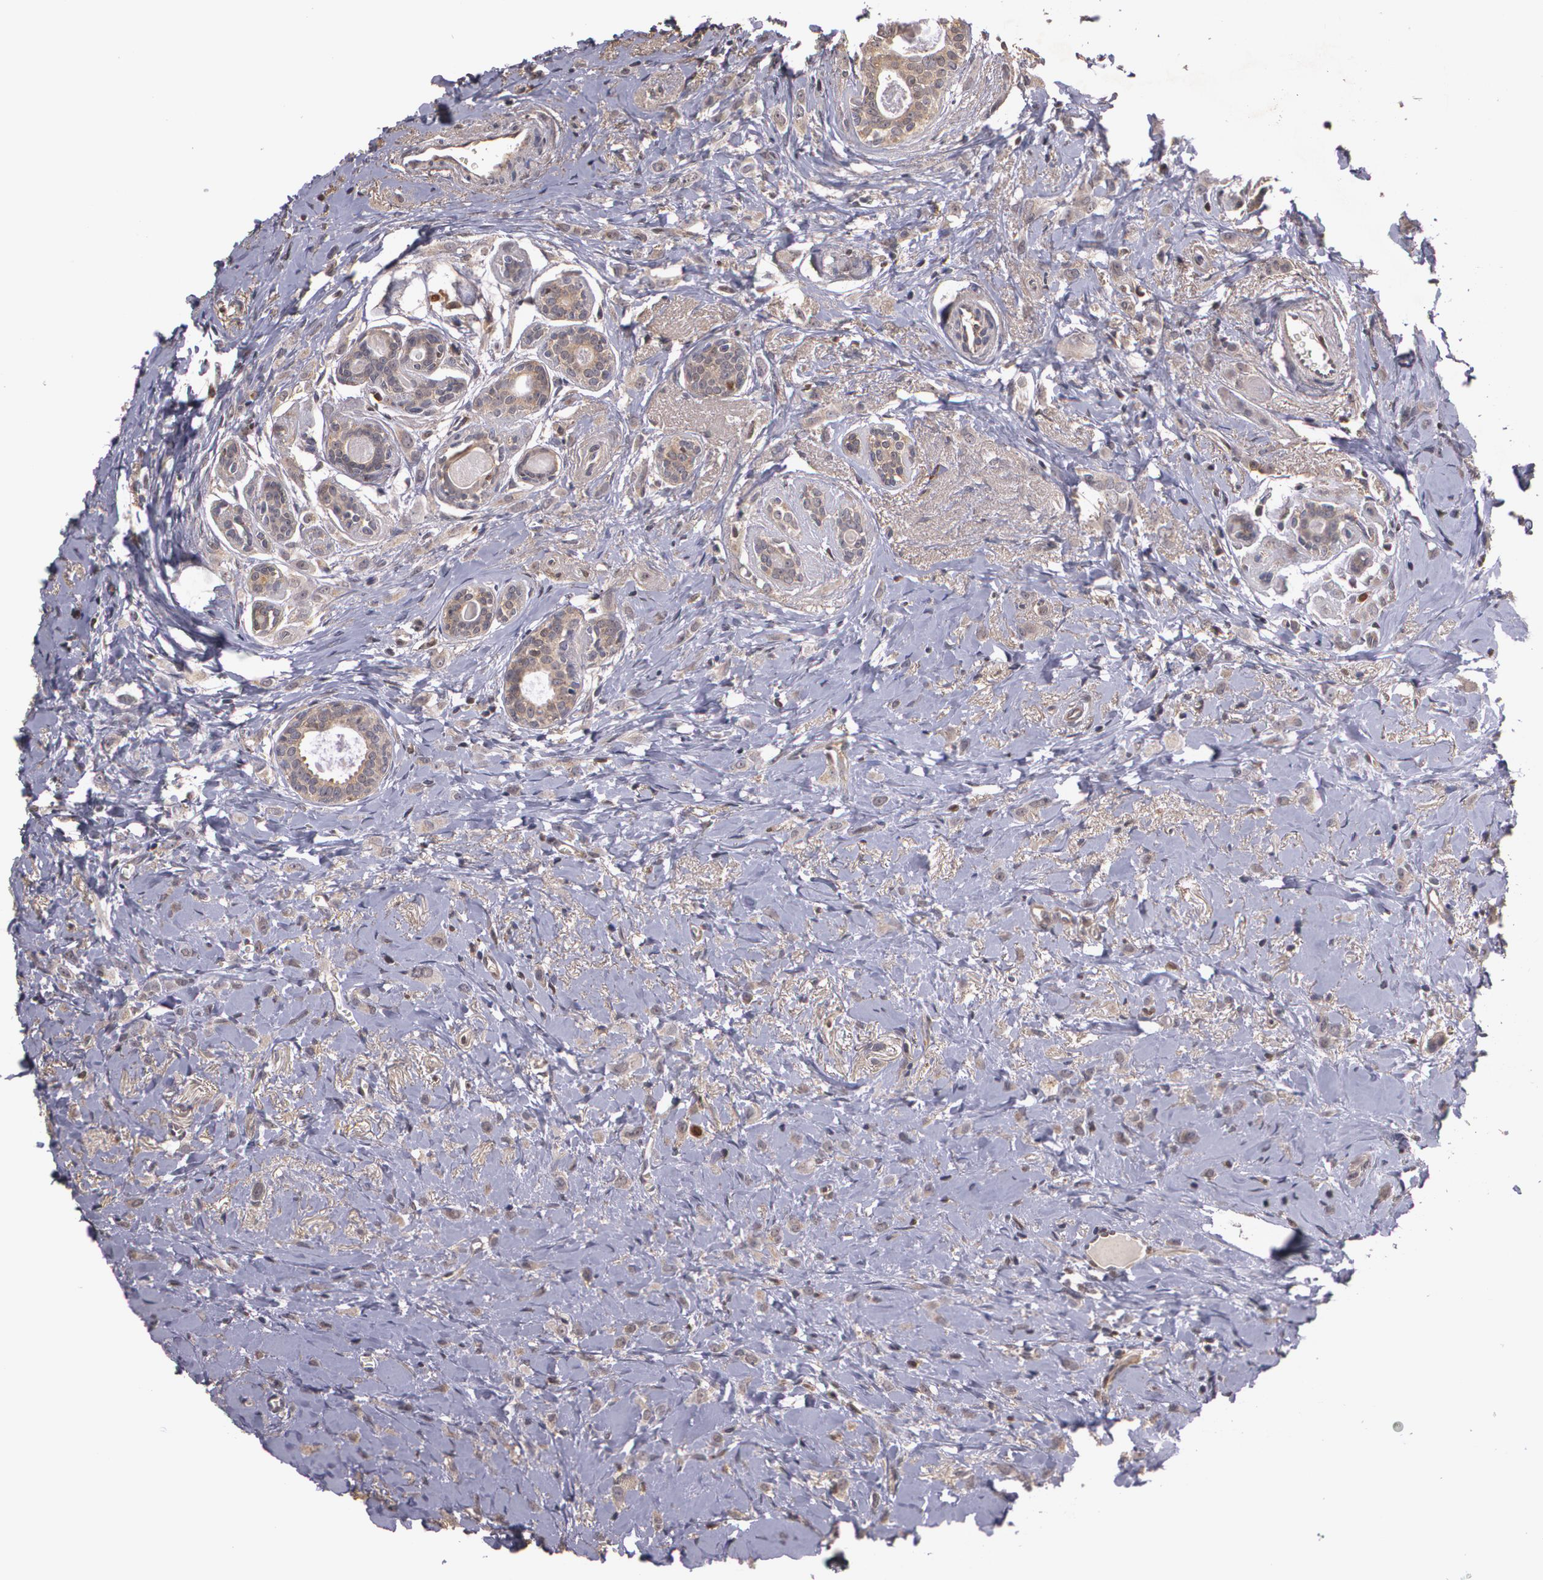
{"staining": {"intensity": "weak", "quantity": "<25%", "location": "cytoplasmic/membranous,nuclear"}, "tissue": "breast cancer", "cell_type": "Tumor cells", "image_type": "cancer", "snomed": [{"axis": "morphology", "description": "Lobular carcinoma"}, {"axis": "topography", "description": "Breast"}], "caption": "Tumor cells are negative for protein expression in human breast cancer.", "gene": "BRCA1", "patient": {"sex": "female", "age": 57}}